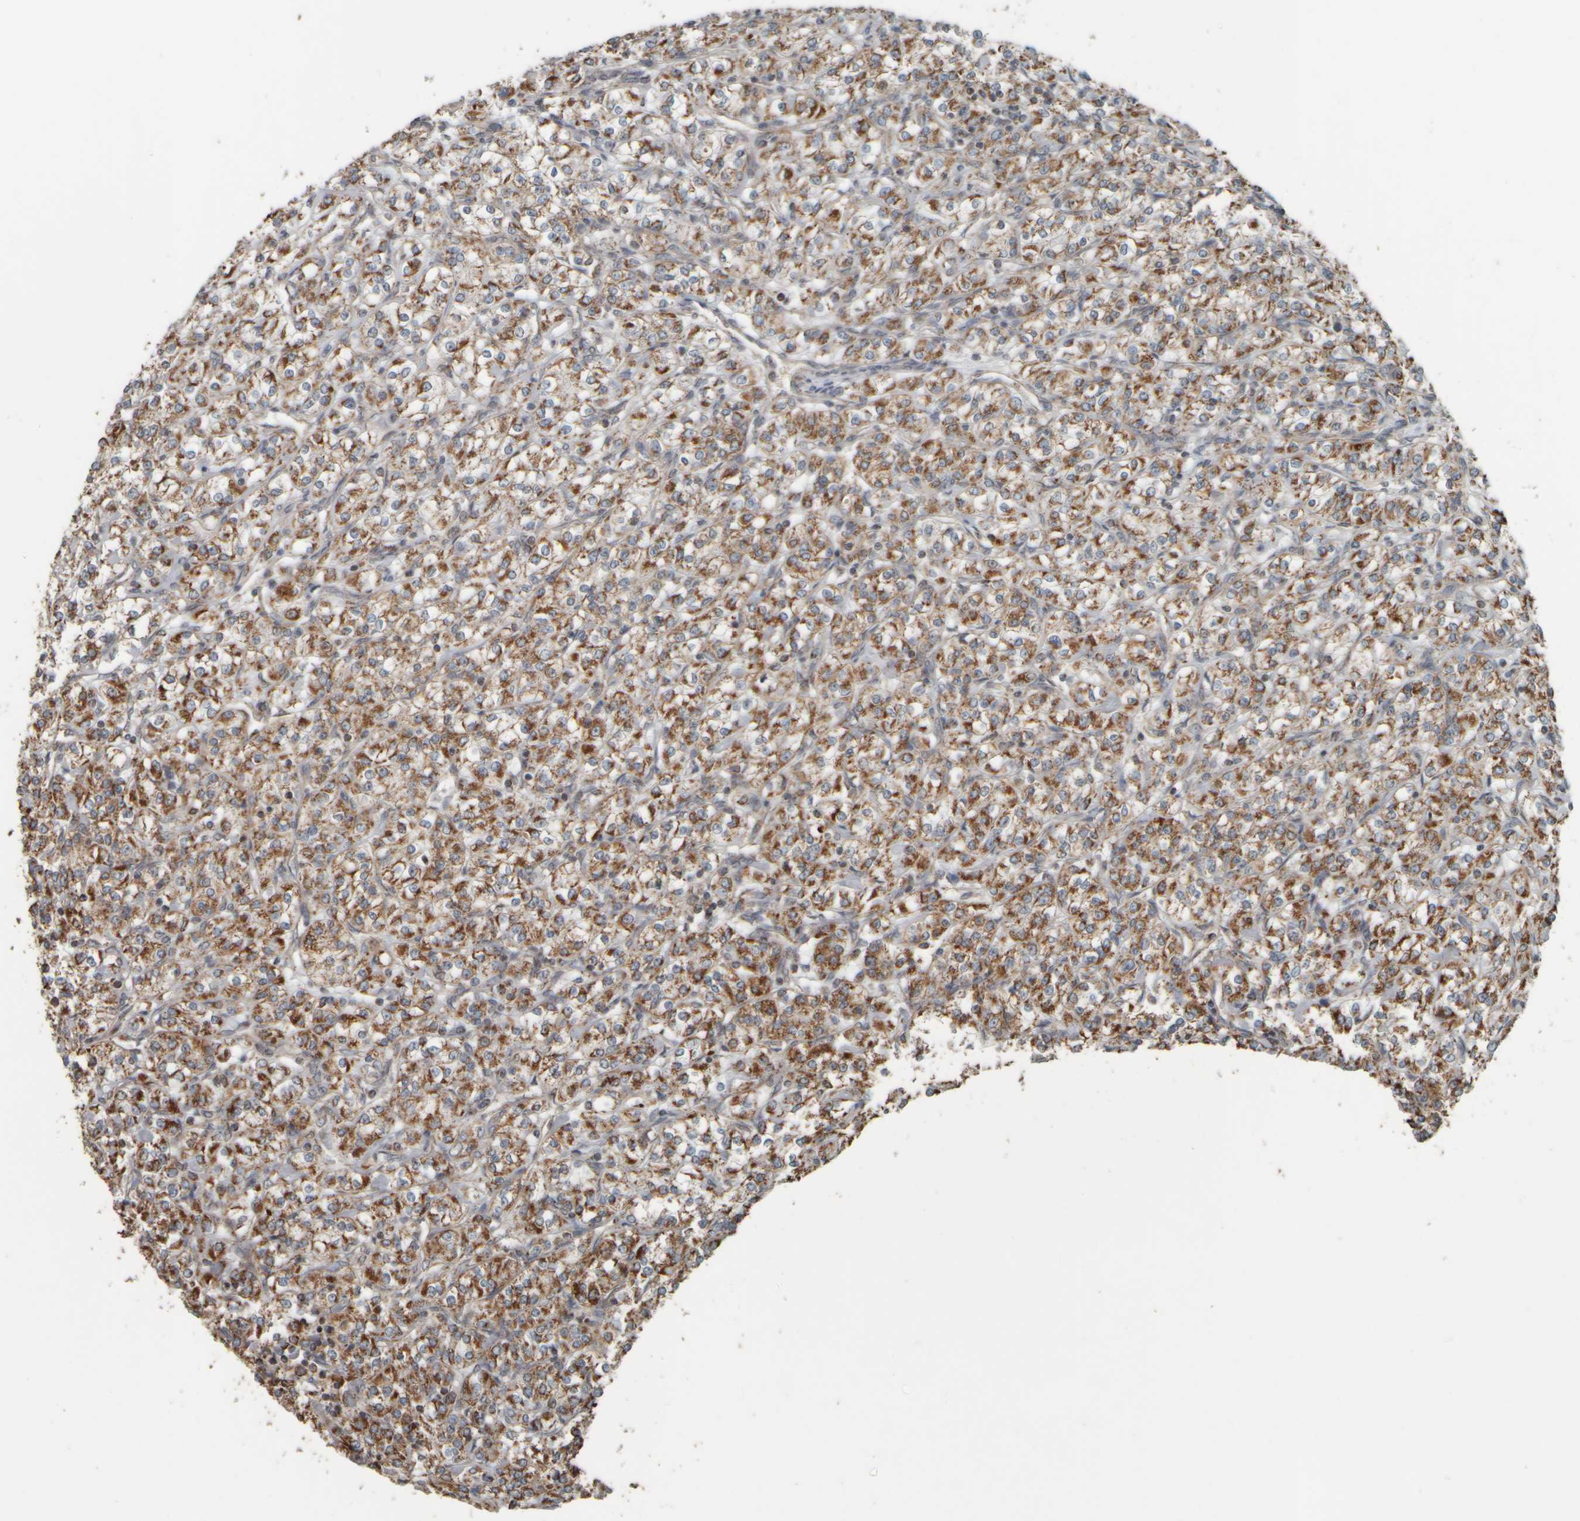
{"staining": {"intensity": "moderate", "quantity": ">75%", "location": "cytoplasmic/membranous"}, "tissue": "renal cancer", "cell_type": "Tumor cells", "image_type": "cancer", "snomed": [{"axis": "morphology", "description": "Adenocarcinoma, NOS"}, {"axis": "topography", "description": "Kidney"}], "caption": "Immunohistochemistry (IHC) of human renal adenocarcinoma exhibits medium levels of moderate cytoplasmic/membranous staining in about >75% of tumor cells.", "gene": "APBB2", "patient": {"sex": "male", "age": 77}}